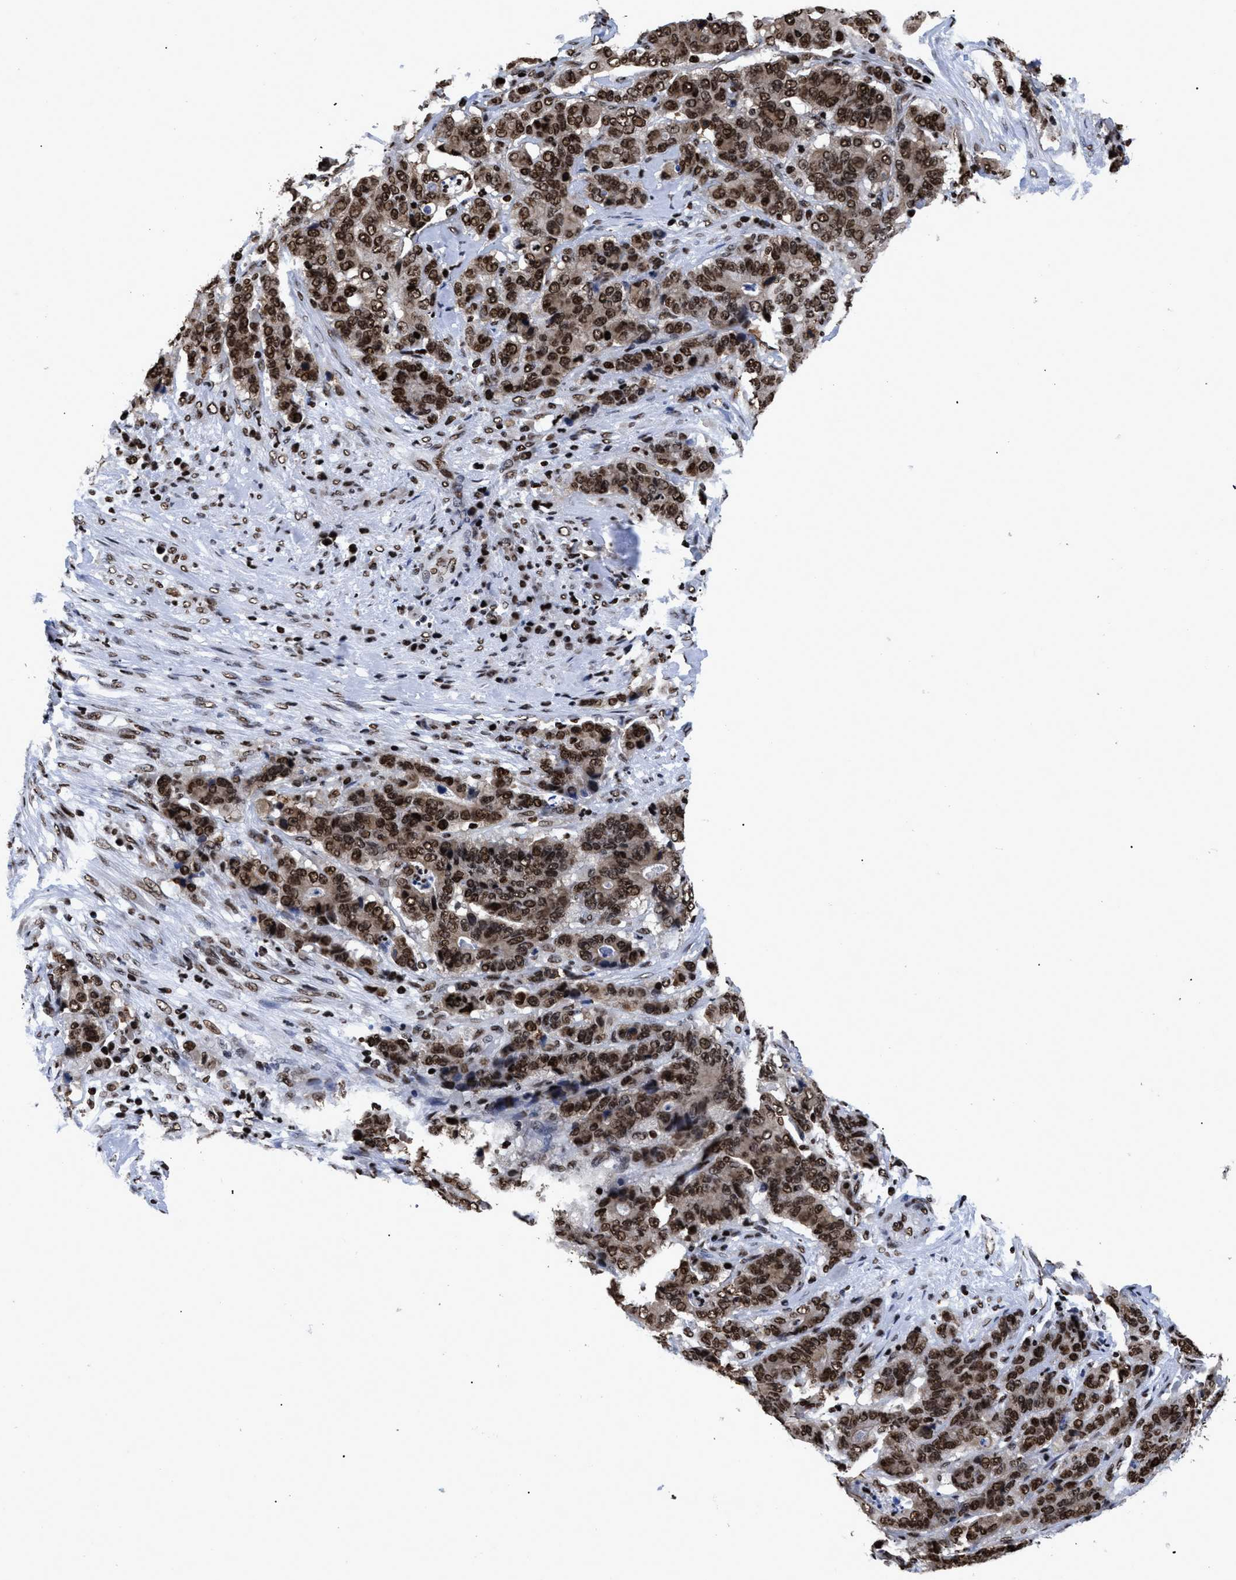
{"staining": {"intensity": "strong", "quantity": ">75%", "location": "cytoplasmic/membranous,nuclear"}, "tissue": "stomach cancer", "cell_type": "Tumor cells", "image_type": "cancer", "snomed": [{"axis": "morphology", "description": "Adenocarcinoma, NOS"}, {"axis": "topography", "description": "Stomach"}], "caption": "Immunohistochemical staining of human adenocarcinoma (stomach) shows high levels of strong cytoplasmic/membranous and nuclear positivity in approximately >75% of tumor cells.", "gene": "CALHM3", "patient": {"sex": "female", "age": 73}}